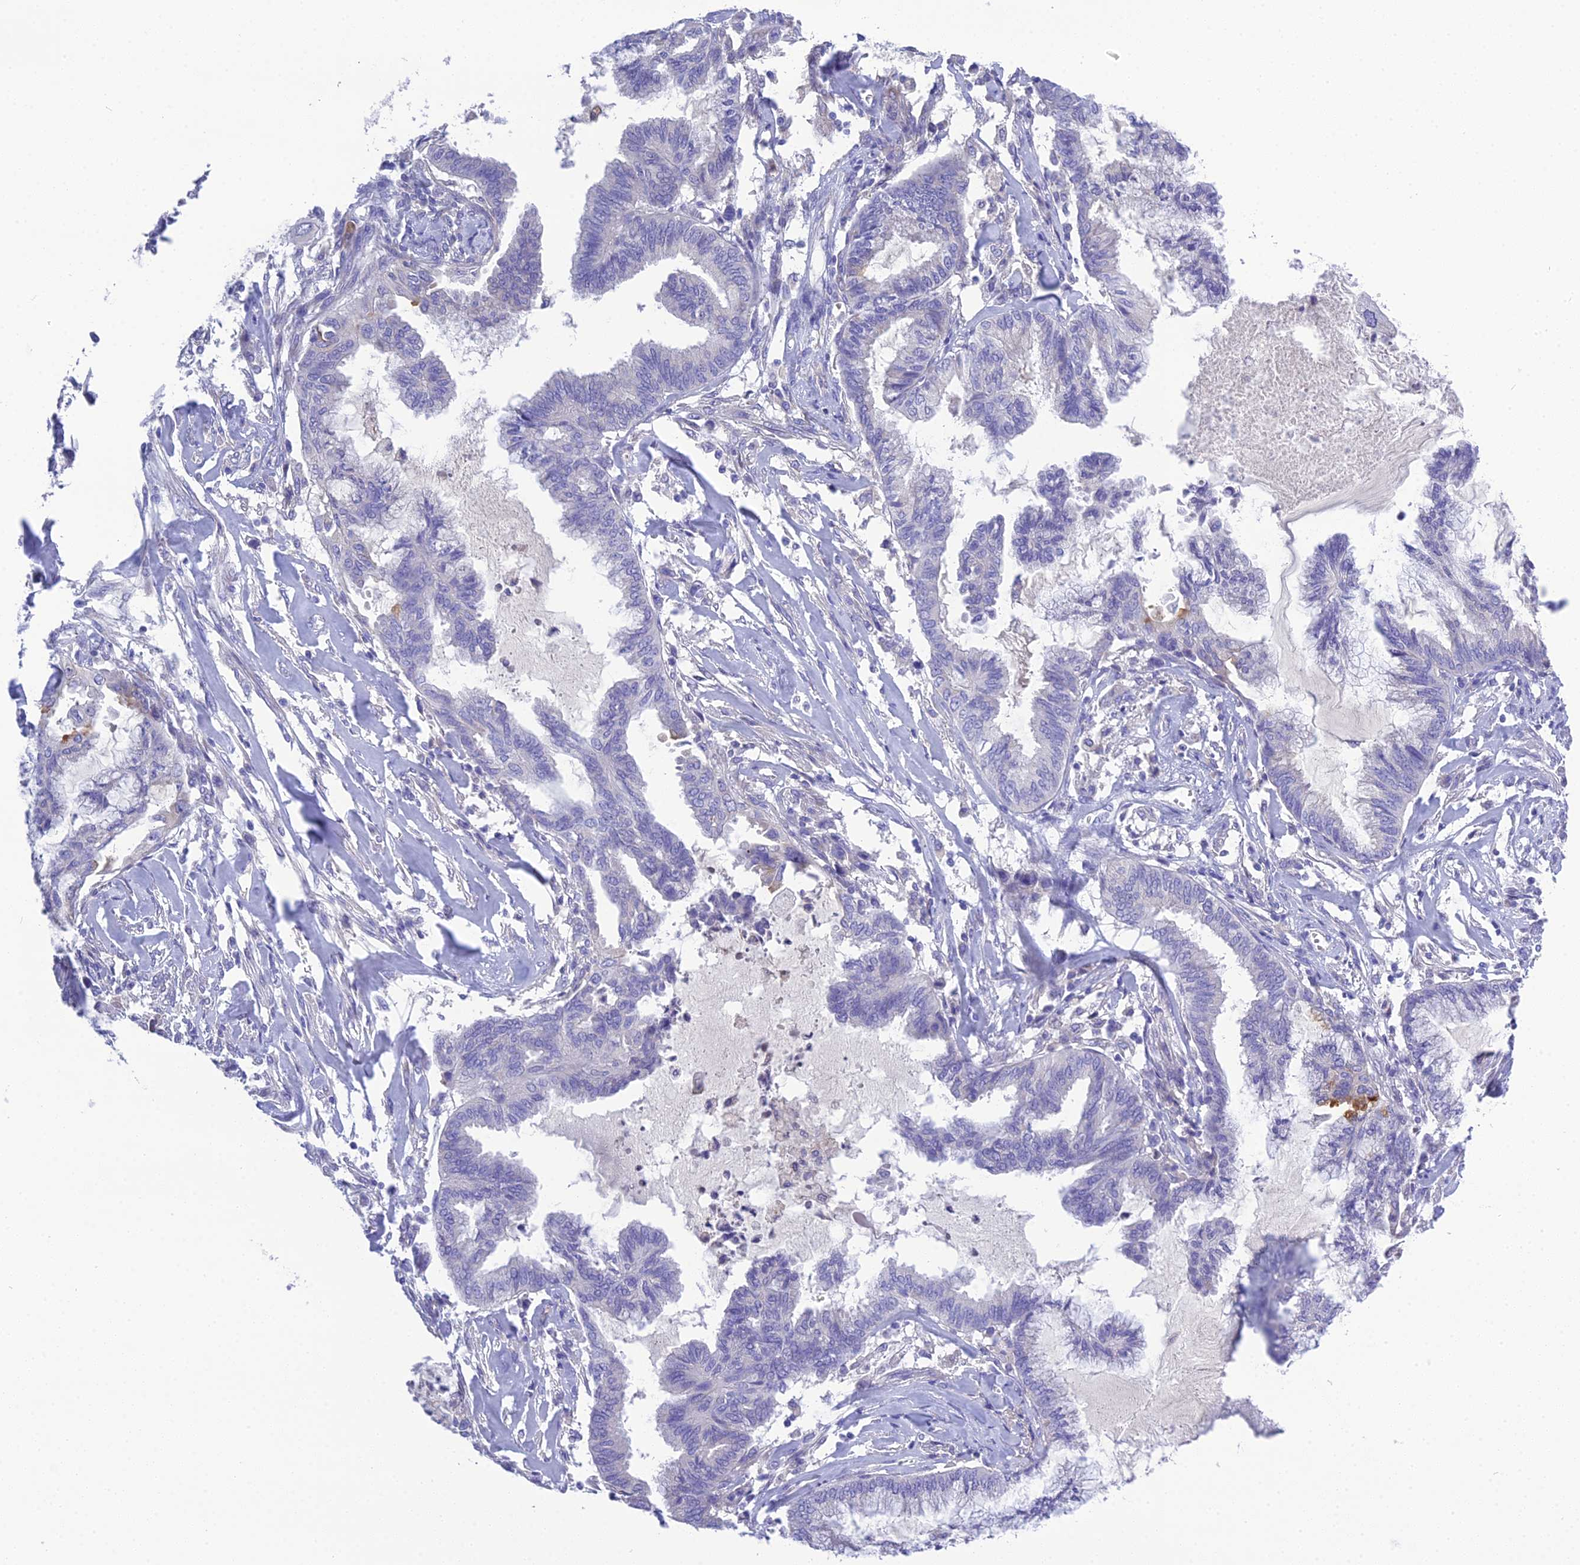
{"staining": {"intensity": "negative", "quantity": "none", "location": "none"}, "tissue": "endometrial cancer", "cell_type": "Tumor cells", "image_type": "cancer", "snomed": [{"axis": "morphology", "description": "Adenocarcinoma, NOS"}, {"axis": "topography", "description": "Endometrium"}], "caption": "DAB (3,3'-diaminobenzidine) immunohistochemical staining of endometrial adenocarcinoma reveals no significant expression in tumor cells. (Brightfield microscopy of DAB immunohistochemistry (IHC) at high magnification).", "gene": "KIAA0408", "patient": {"sex": "female", "age": 86}}